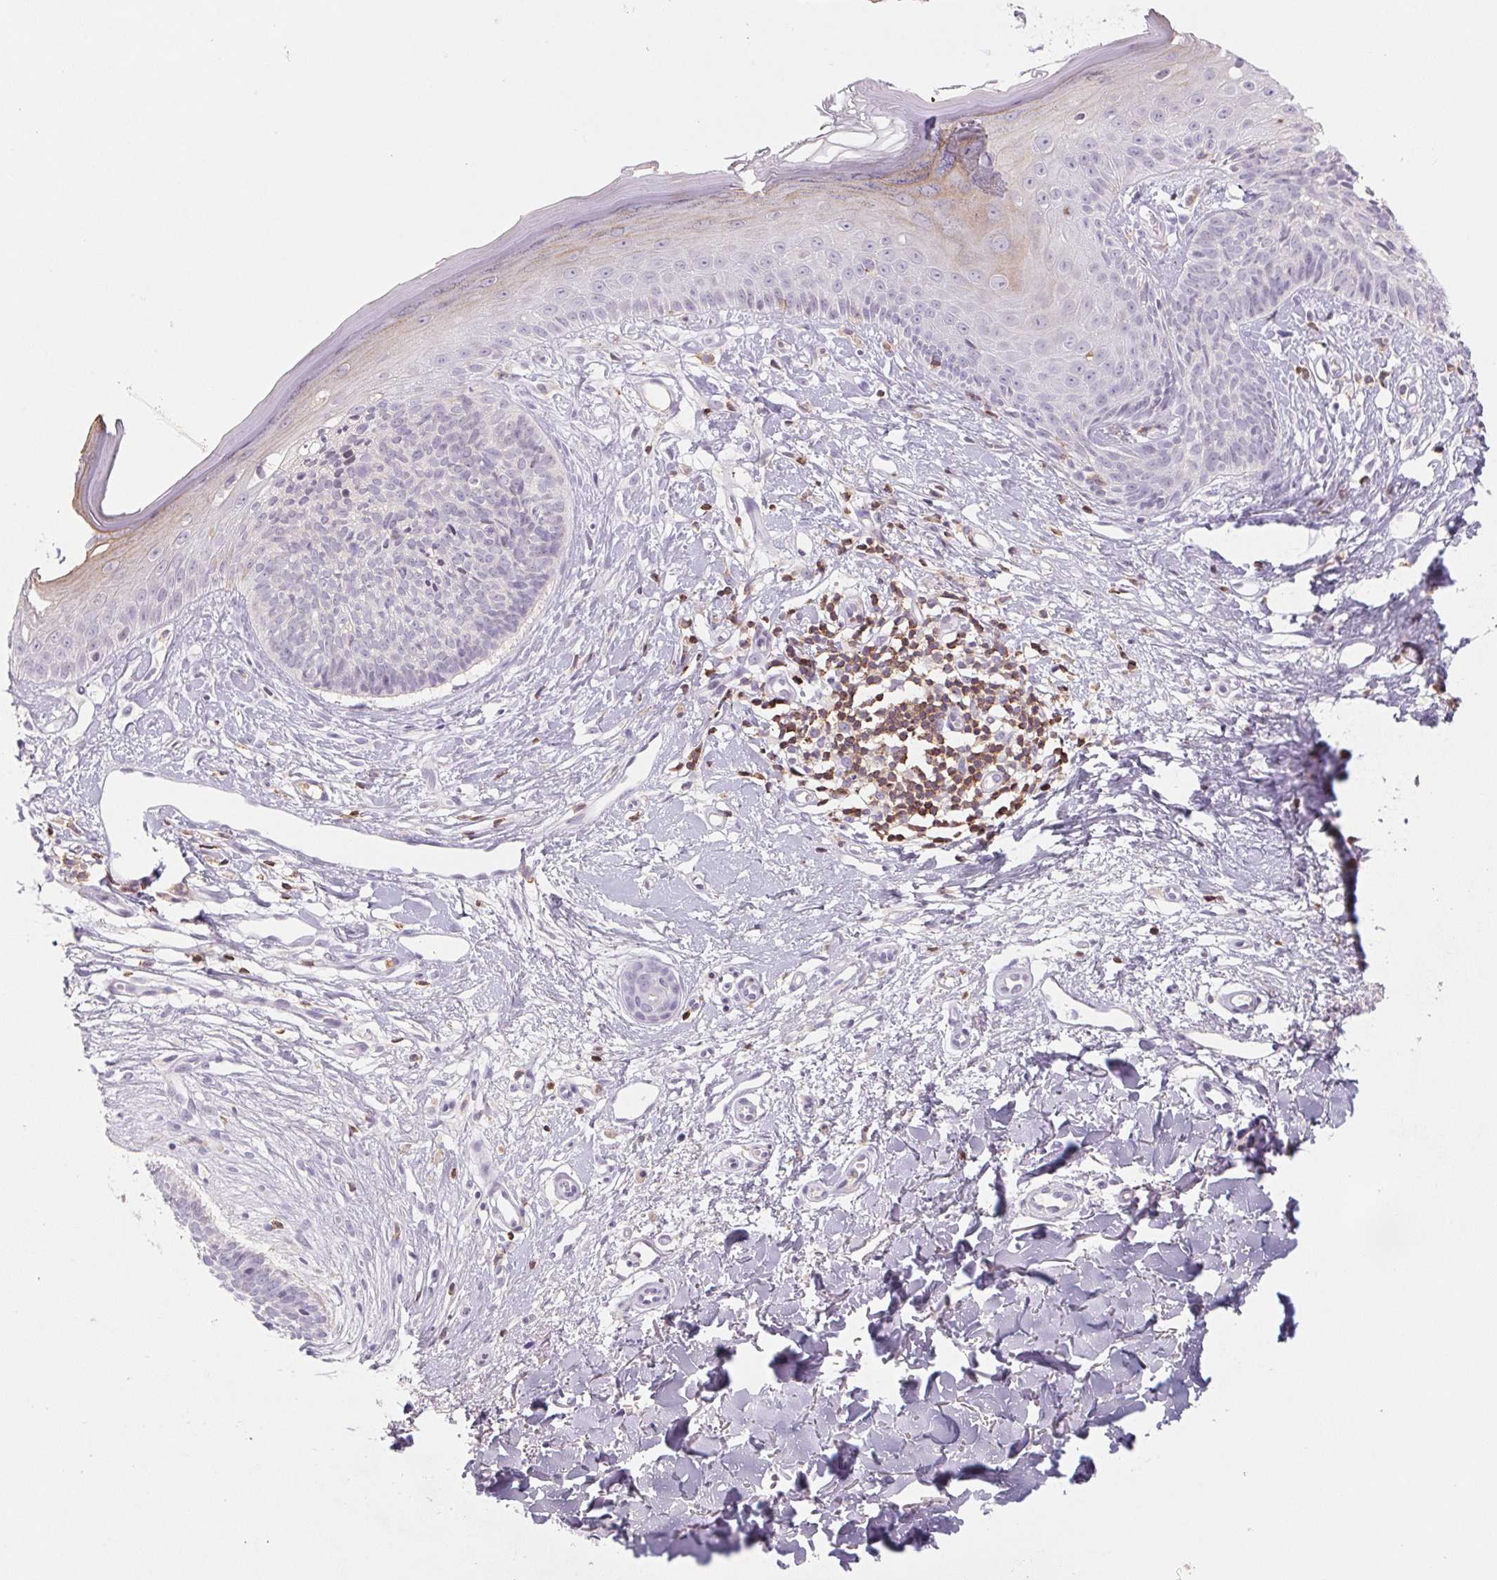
{"staining": {"intensity": "negative", "quantity": "none", "location": "none"}, "tissue": "skin cancer", "cell_type": "Tumor cells", "image_type": "cancer", "snomed": [{"axis": "morphology", "description": "Basal cell carcinoma"}, {"axis": "topography", "description": "Skin"}], "caption": "Tumor cells show no significant protein positivity in skin basal cell carcinoma.", "gene": "KIF26A", "patient": {"sex": "male", "age": 51}}